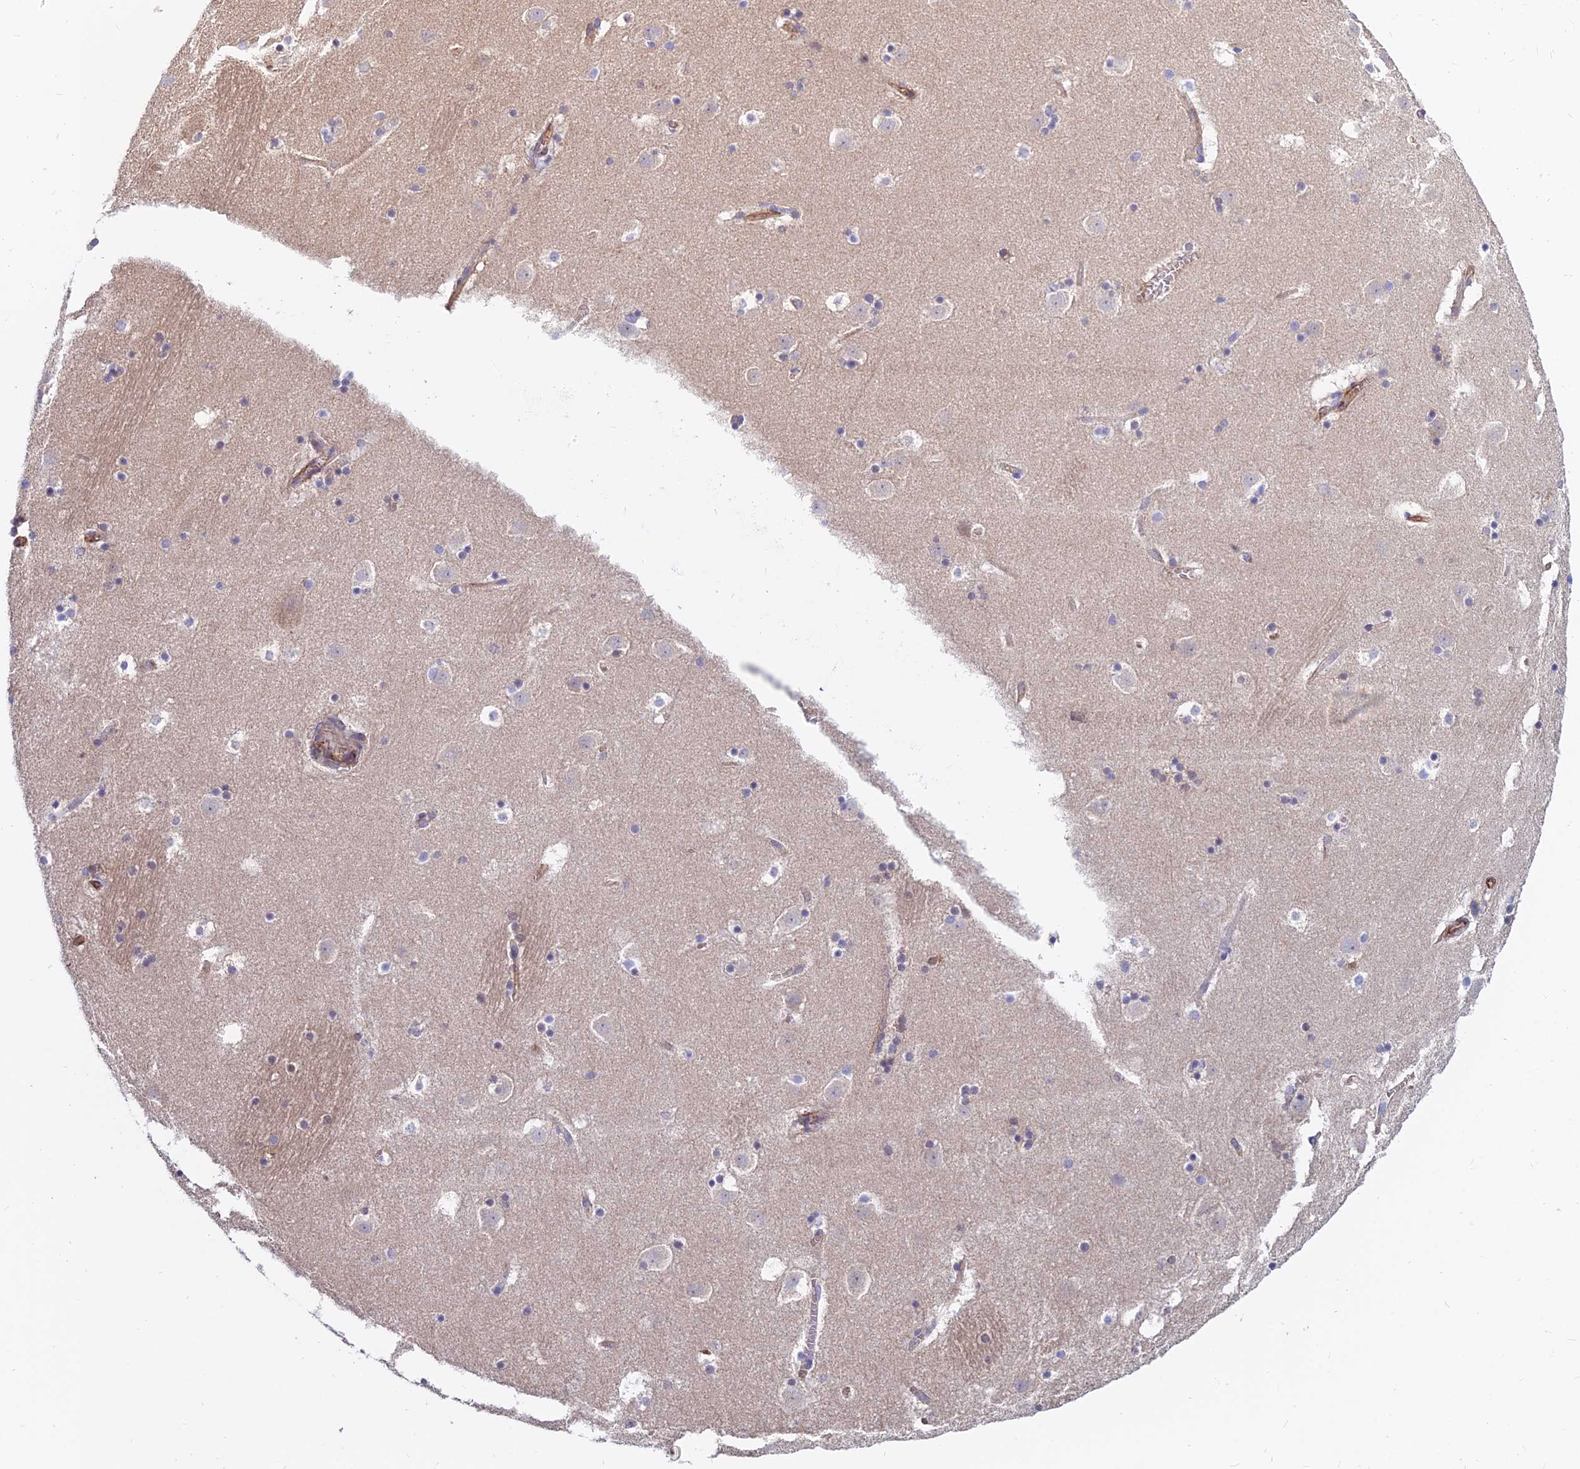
{"staining": {"intensity": "negative", "quantity": "none", "location": "none"}, "tissue": "caudate", "cell_type": "Glial cells", "image_type": "normal", "snomed": [{"axis": "morphology", "description": "Normal tissue, NOS"}, {"axis": "topography", "description": "Lateral ventricle wall"}], "caption": "Photomicrograph shows no significant protein positivity in glial cells of benign caudate.", "gene": "CDK18", "patient": {"sex": "male", "age": 45}}